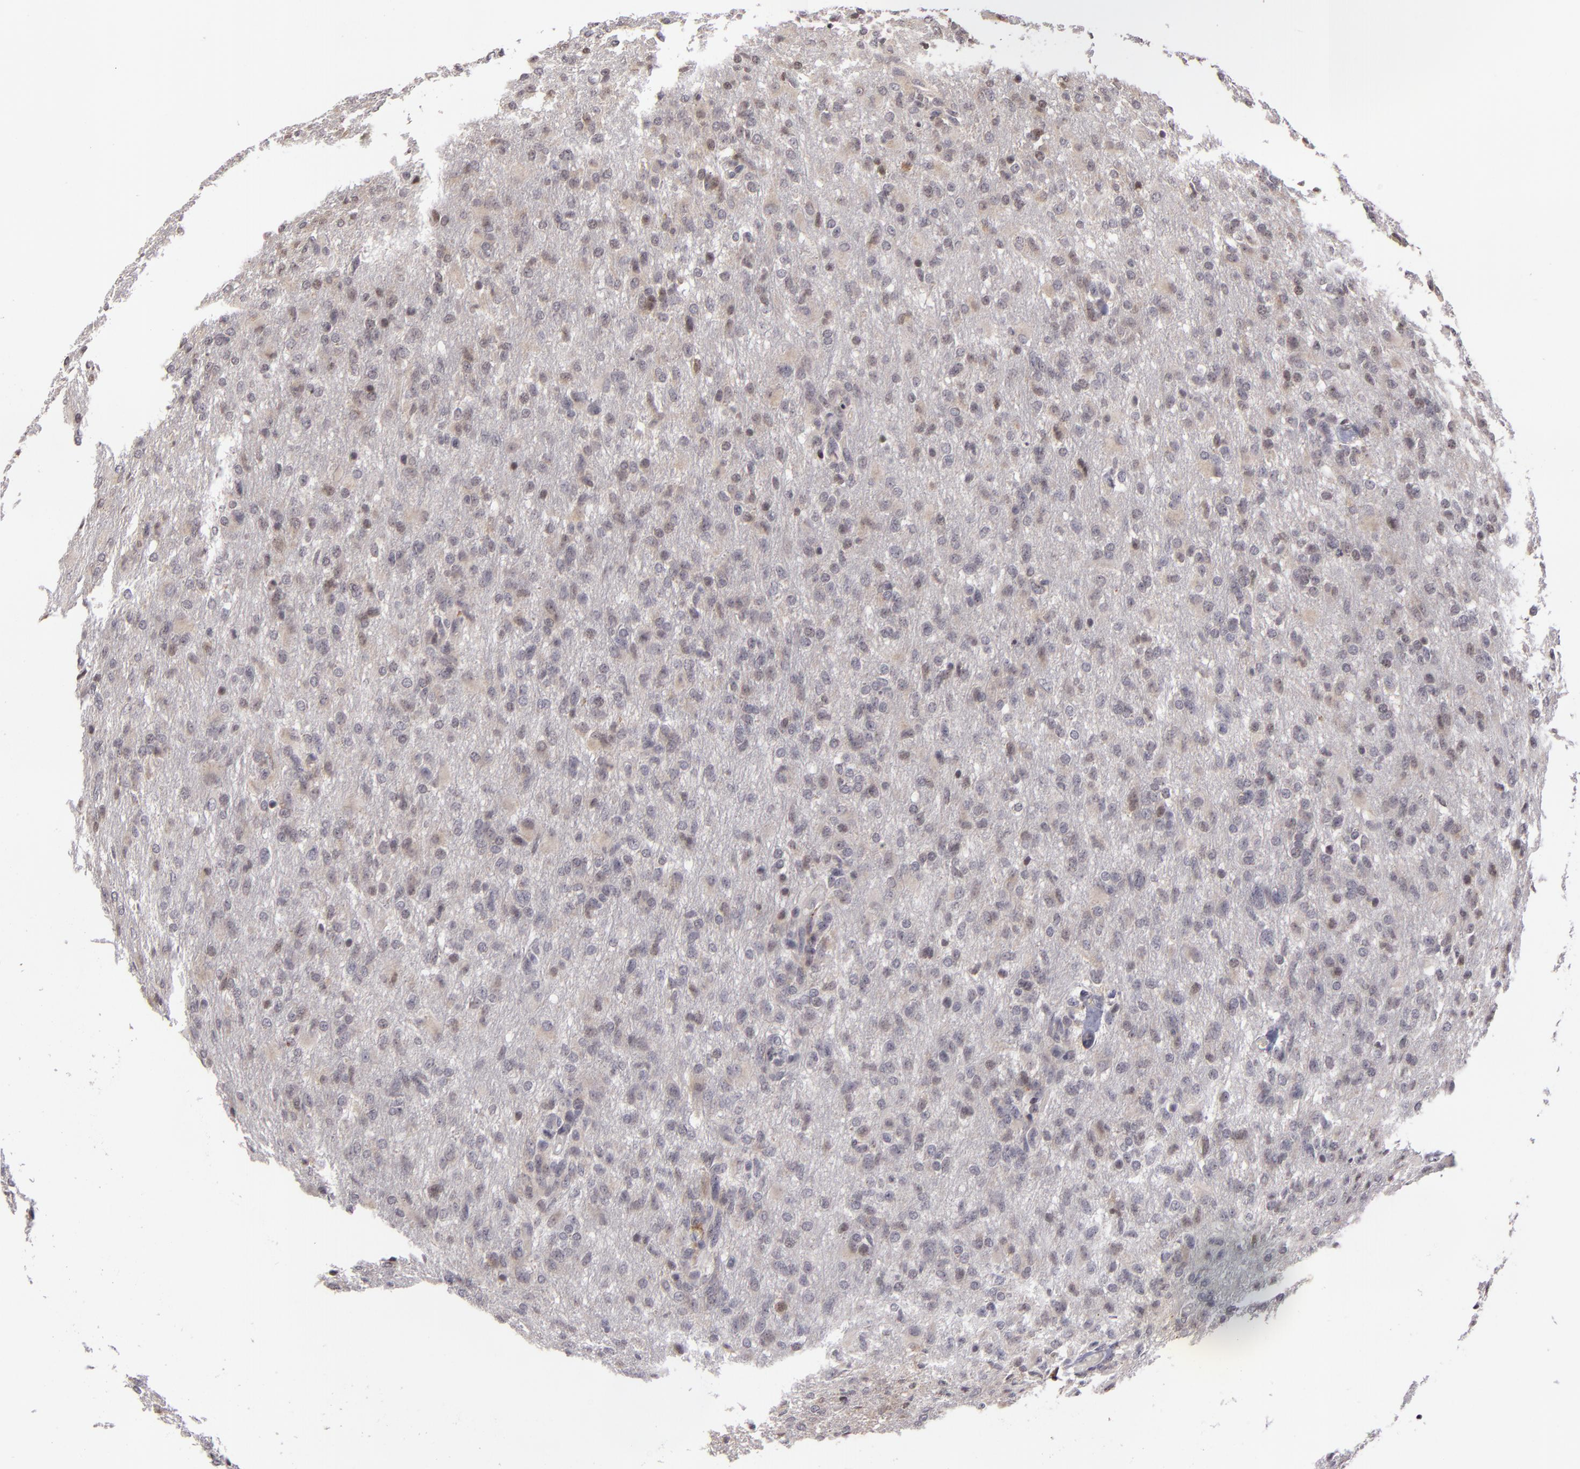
{"staining": {"intensity": "weak", "quantity": "<25%", "location": "nuclear"}, "tissue": "glioma", "cell_type": "Tumor cells", "image_type": "cancer", "snomed": [{"axis": "morphology", "description": "Glioma, malignant, High grade"}, {"axis": "topography", "description": "Brain"}], "caption": "Immunohistochemistry of human malignant high-grade glioma shows no positivity in tumor cells.", "gene": "AKAP6", "patient": {"sex": "male", "age": 68}}